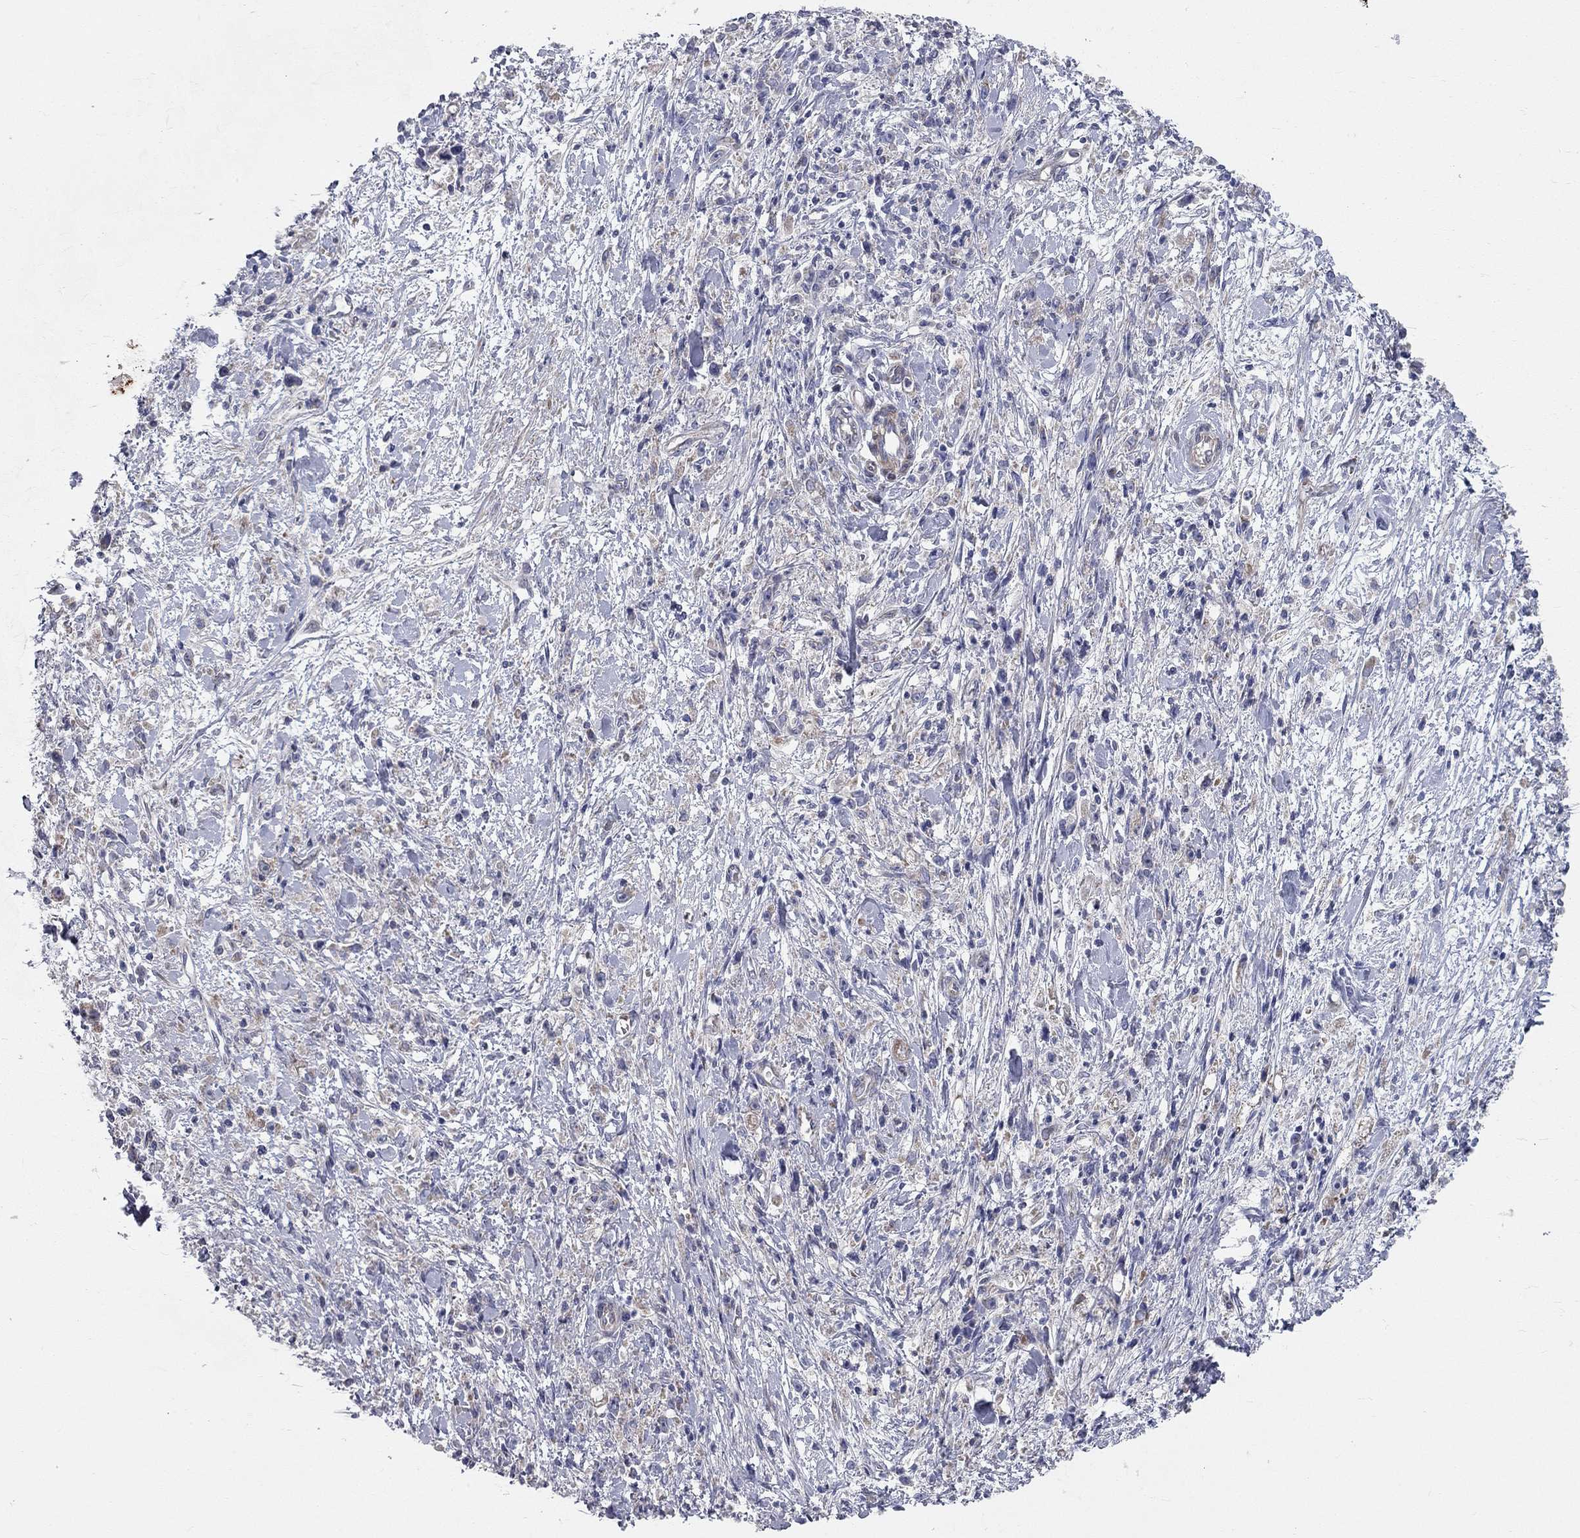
{"staining": {"intensity": "weak", "quantity": "<25%", "location": "cytoplasmic/membranous"}, "tissue": "stomach cancer", "cell_type": "Tumor cells", "image_type": "cancer", "snomed": [{"axis": "morphology", "description": "Adenocarcinoma, NOS"}, {"axis": "topography", "description": "Stomach"}], "caption": "IHC image of neoplastic tissue: human stomach cancer (adenocarcinoma) stained with DAB shows no significant protein staining in tumor cells.", "gene": "KANSL1L", "patient": {"sex": "female", "age": 59}}